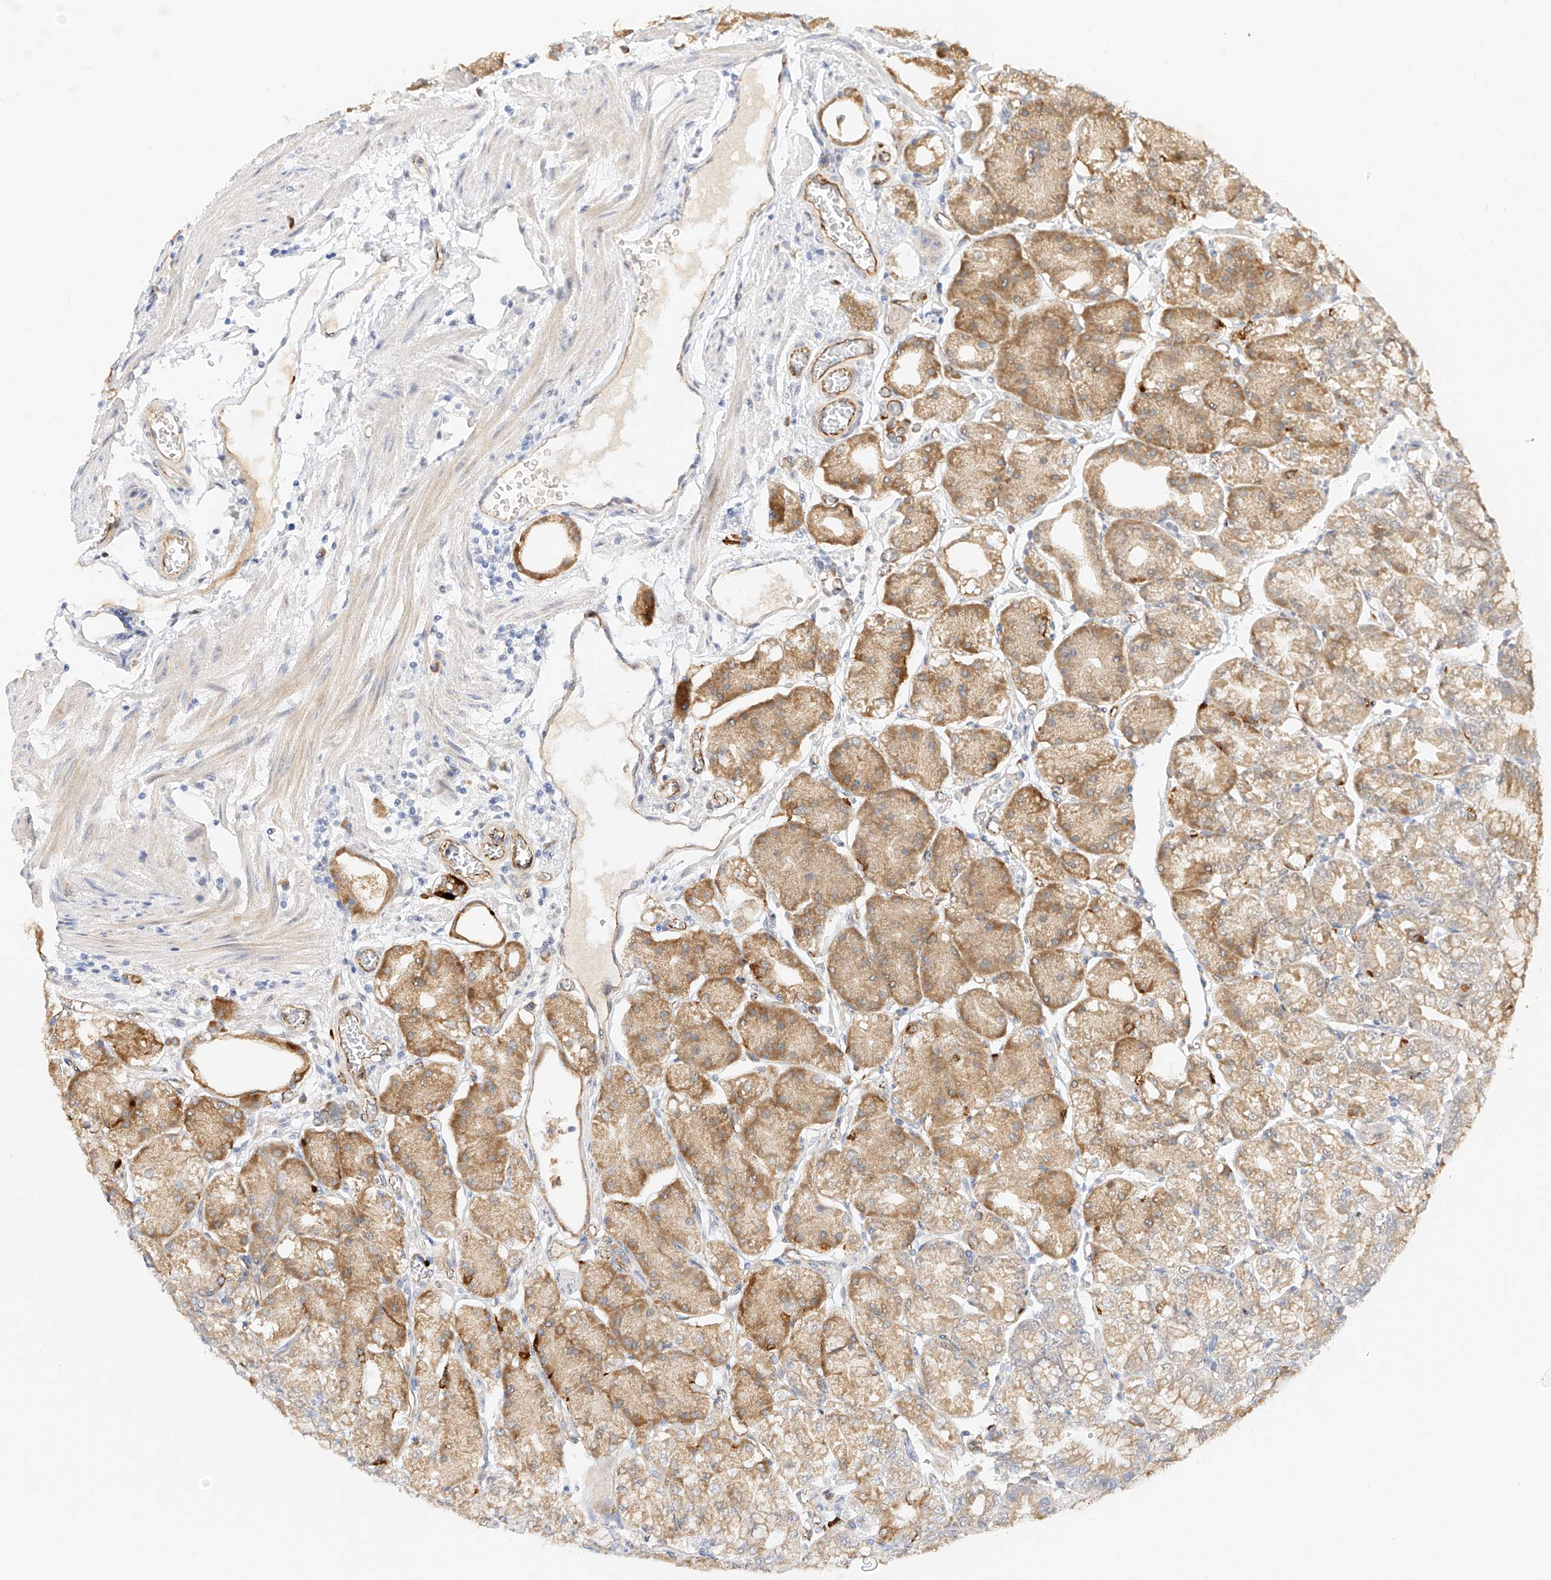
{"staining": {"intensity": "moderate", "quantity": ">75%", "location": "cytoplasmic/membranous,nuclear"}, "tissue": "stomach", "cell_type": "Glandular cells", "image_type": "normal", "snomed": [{"axis": "morphology", "description": "Normal tissue, NOS"}, {"axis": "topography", "description": "Stomach, lower"}], "caption": "Human stomach stained for a protein (brown) exhibits moderate cytoplasmic/membranous,nuclear positive expression in about >75% of glandular cells.", "gene": "ATXN7L2", "patient": {"sex": "male", "age": 71}}